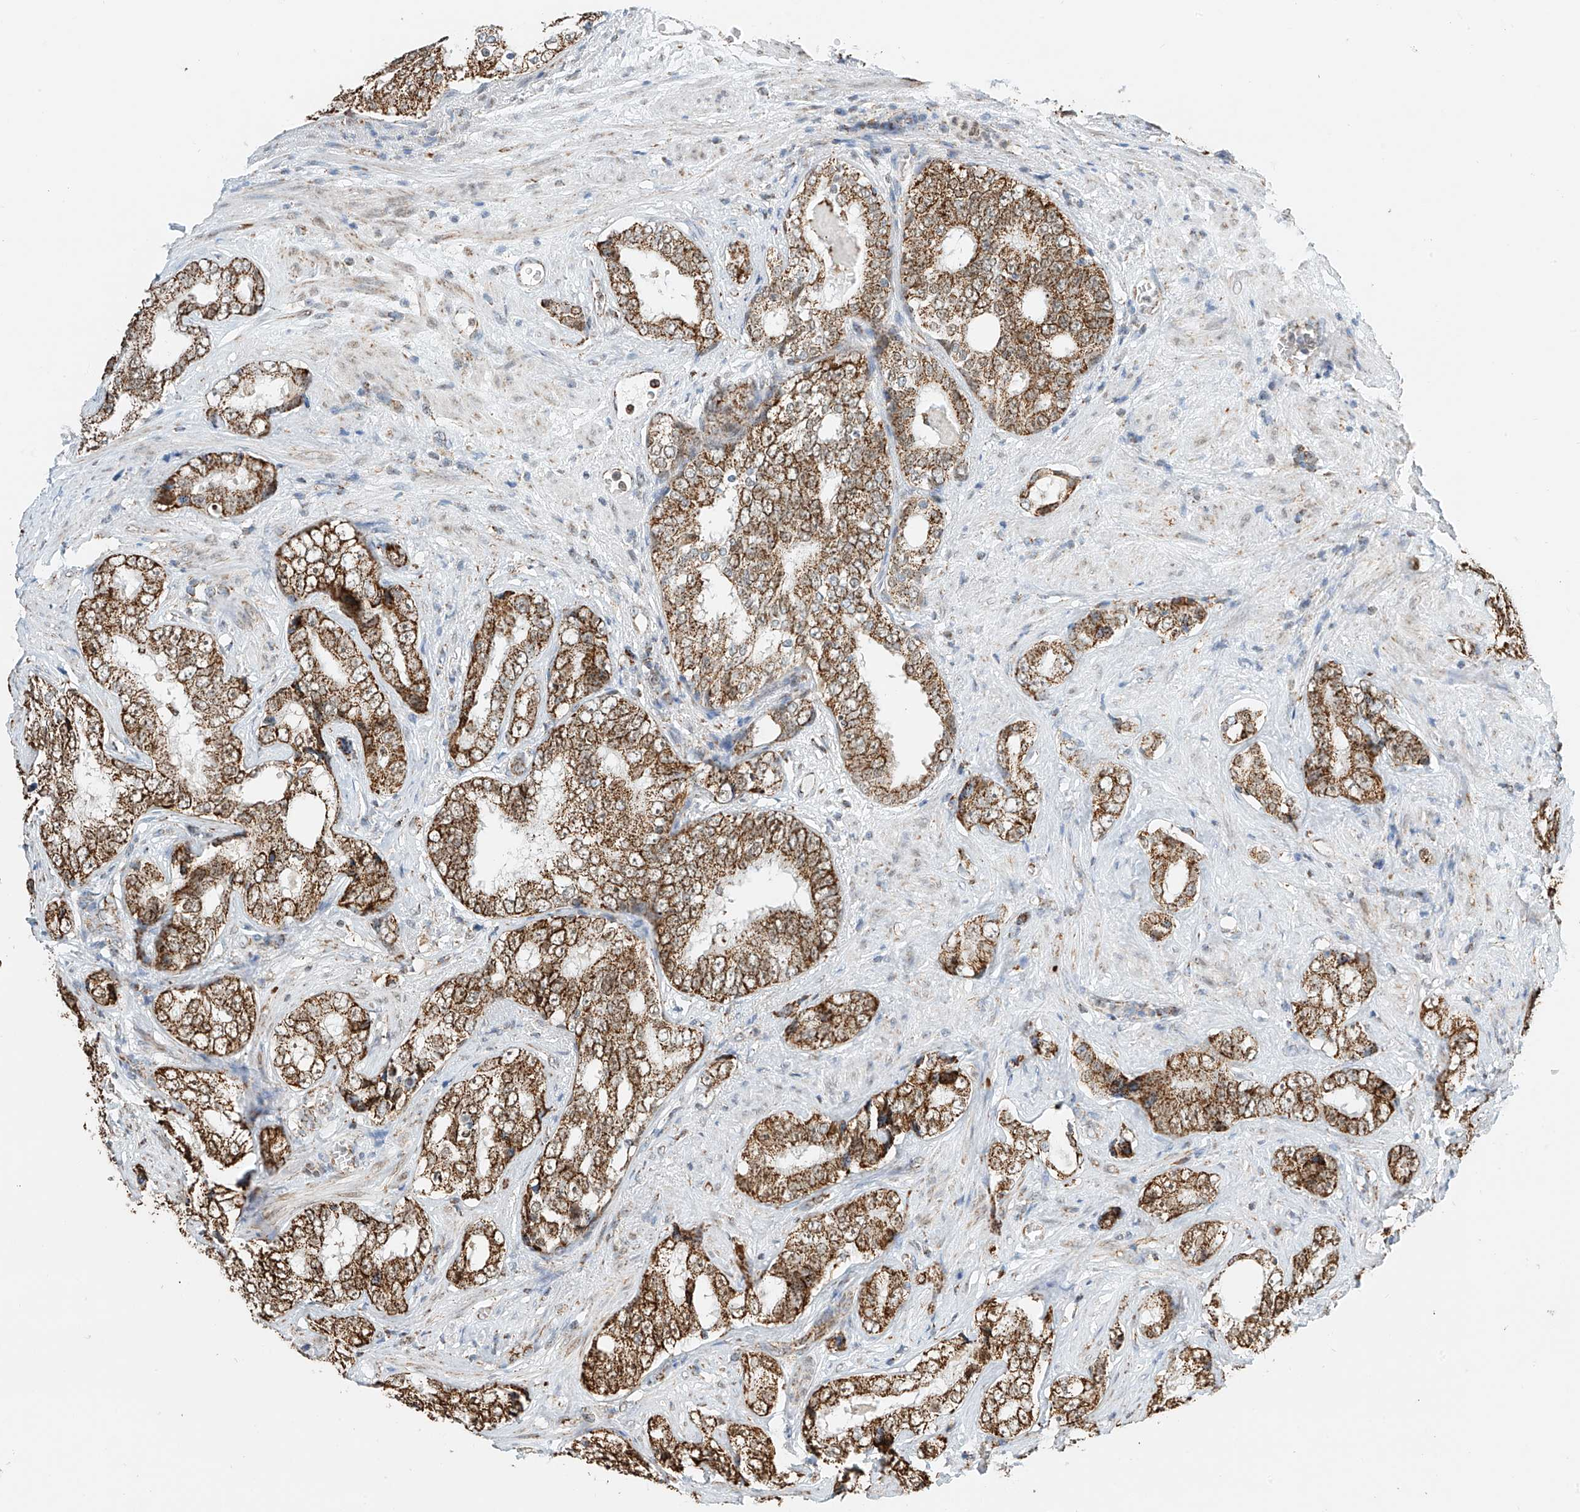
{"staining": {"intensity": "strong", "quantity": ">75%", "location": "cytoplasmic/membranous"}, "tissue": "prostate cancer", "cell_type": "Tumor cells", "image_type": "cancer", "snomed": [{"axis": "morphology", "description": "Adenocarcinoma, High grade"}, {"axis": "topography", "description": "Prostate"}], "caption": "Strong cytoplasmic/membranous protein positivity is present in approximately >75% of tumor cells in prostate cancer (high-grade adenocarcinoma).", "gene": "PPA2", "patient": {"sex": "male", "age": 66}}